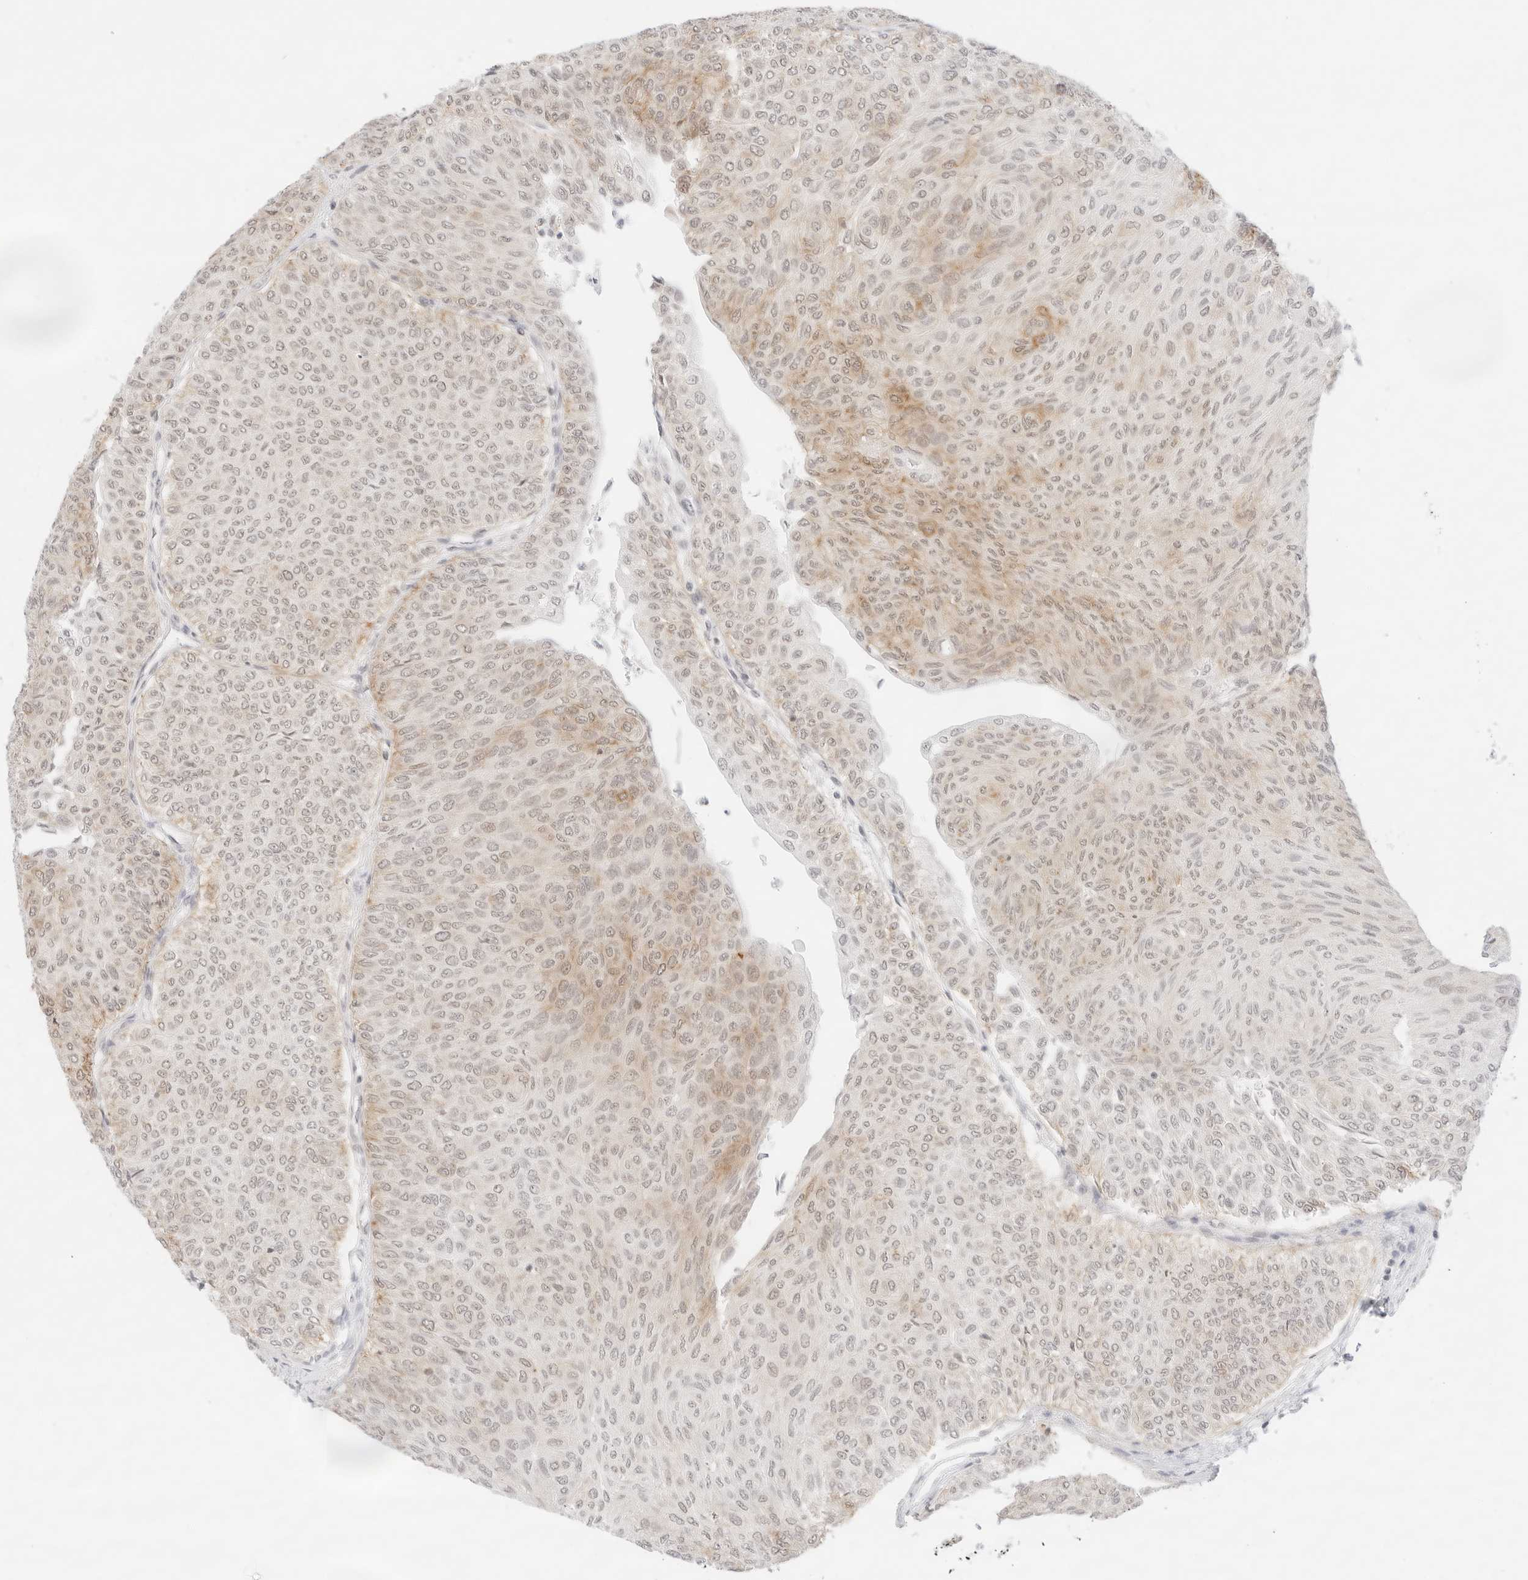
{"staining": {"intensity": "moderate", "quantity": "25%-75%", "location": "cytoplasmic/membranous"}, "tissue": "urothelial cancer", "cell_type": "Tumor cells", "image_type": "cancer", "snomed": [{"axis": "morphology", "description": "Urothelial carcinoma, Low grade"}, {"axis": "topography", "description": "Urinary bladder"}], "caption": "Urothelial cancer tissue shows moderate cytoplasmic/membranous staining in approximately 25%-75% of tumor cells Nuclei are stained in blue.", "gene": "GNAS", "patient": {"sex": "male", "age": 78}}